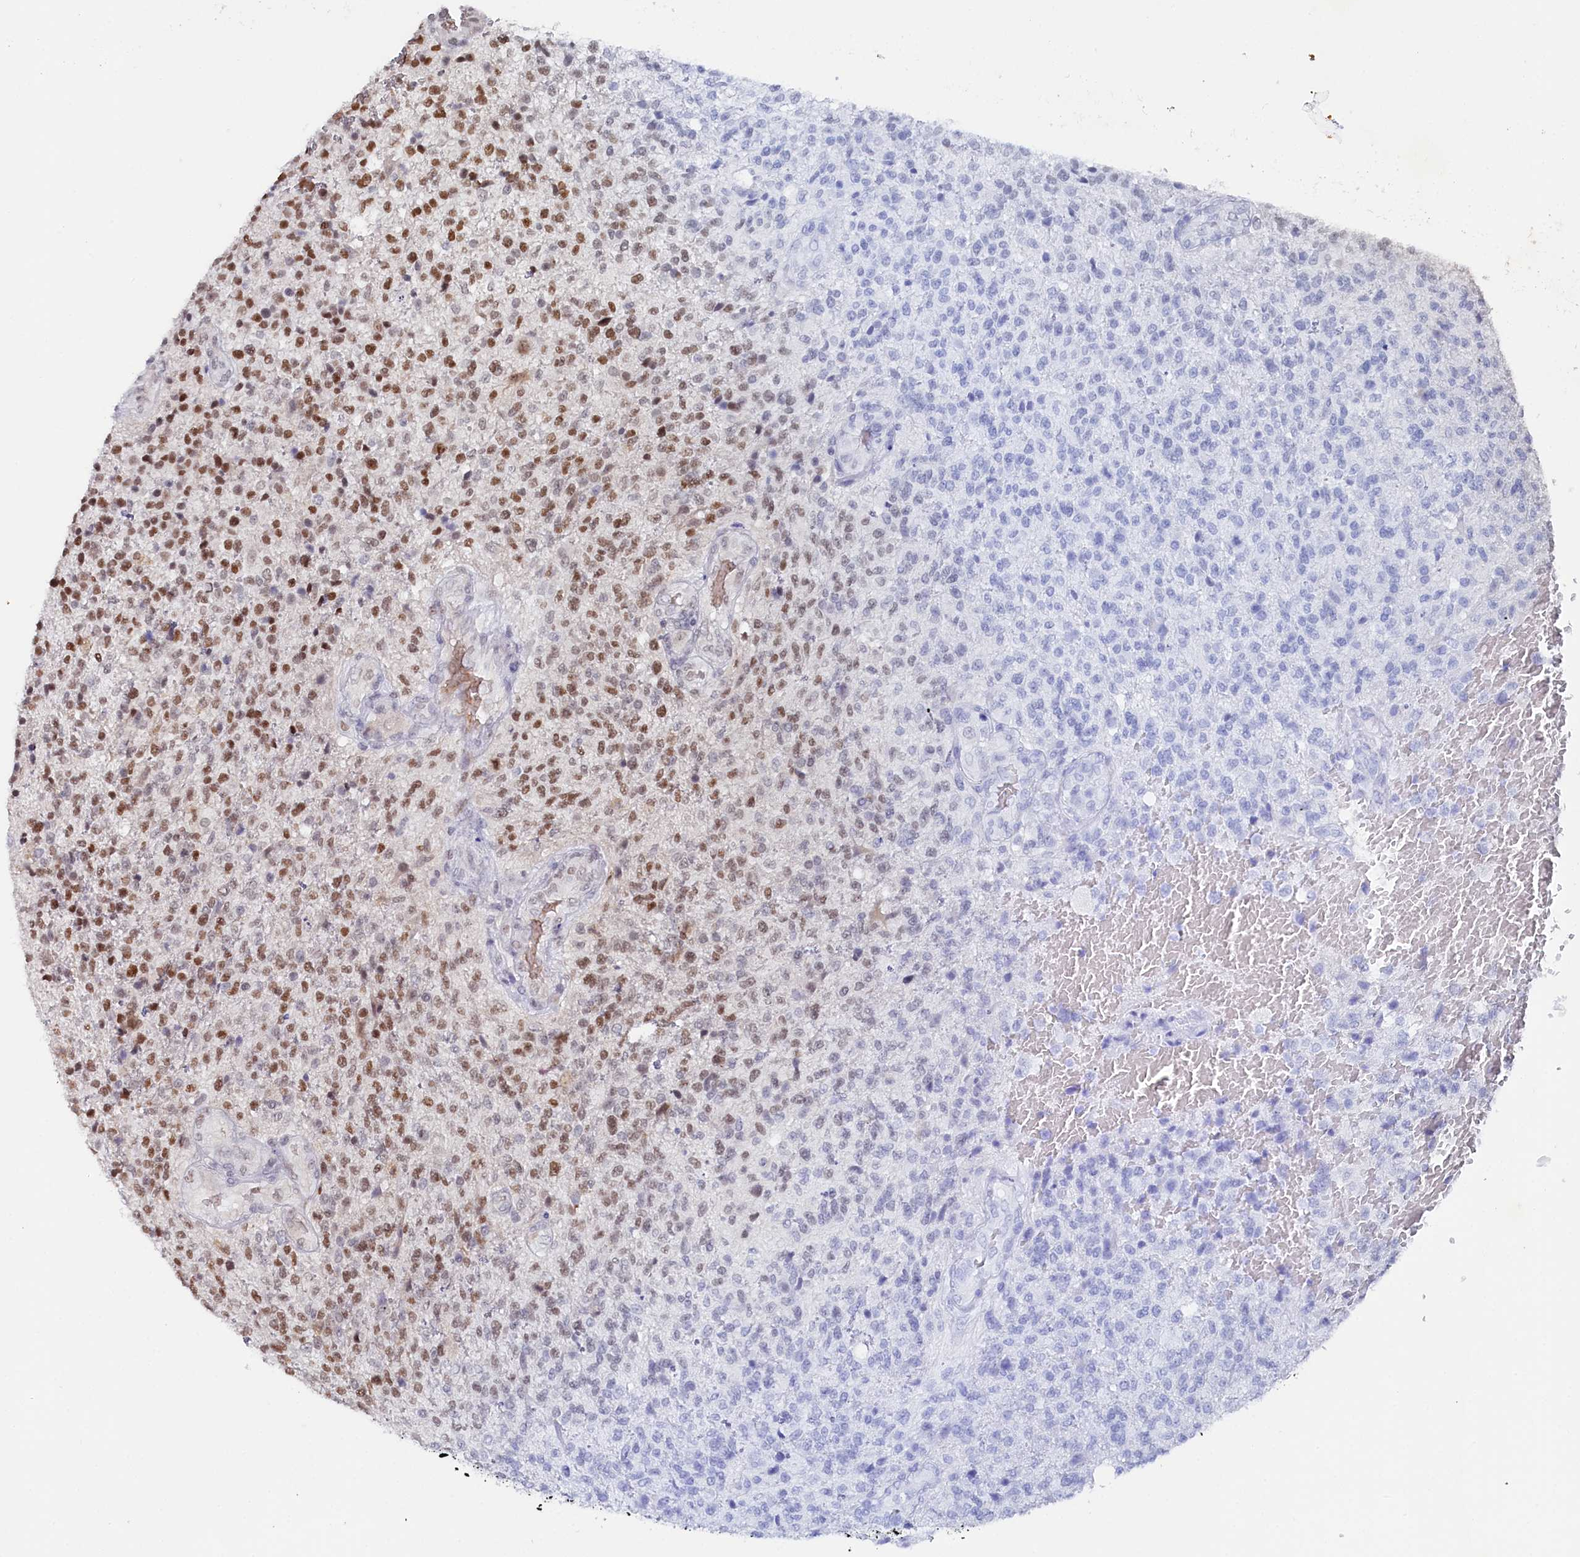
{"staining": {"intensity": "moderate", "quantity": "<25%", "location": "nuclear"}, "tissue": "glioma", "cell_type": "Tumor cells", "image_type": "cancer", "snomed": [{"axis": "morphology", "description": "Glioma, malignant, High grade"}, {"axis": "topography", "description": "Brain"}], "caption": "High-grade glioma (malignant) stained with IHC shows moderate nuclear expression in about <25% of tumor cells.", "gene": "TIGD4", "patient": {"sex": "male", "age": 56}}